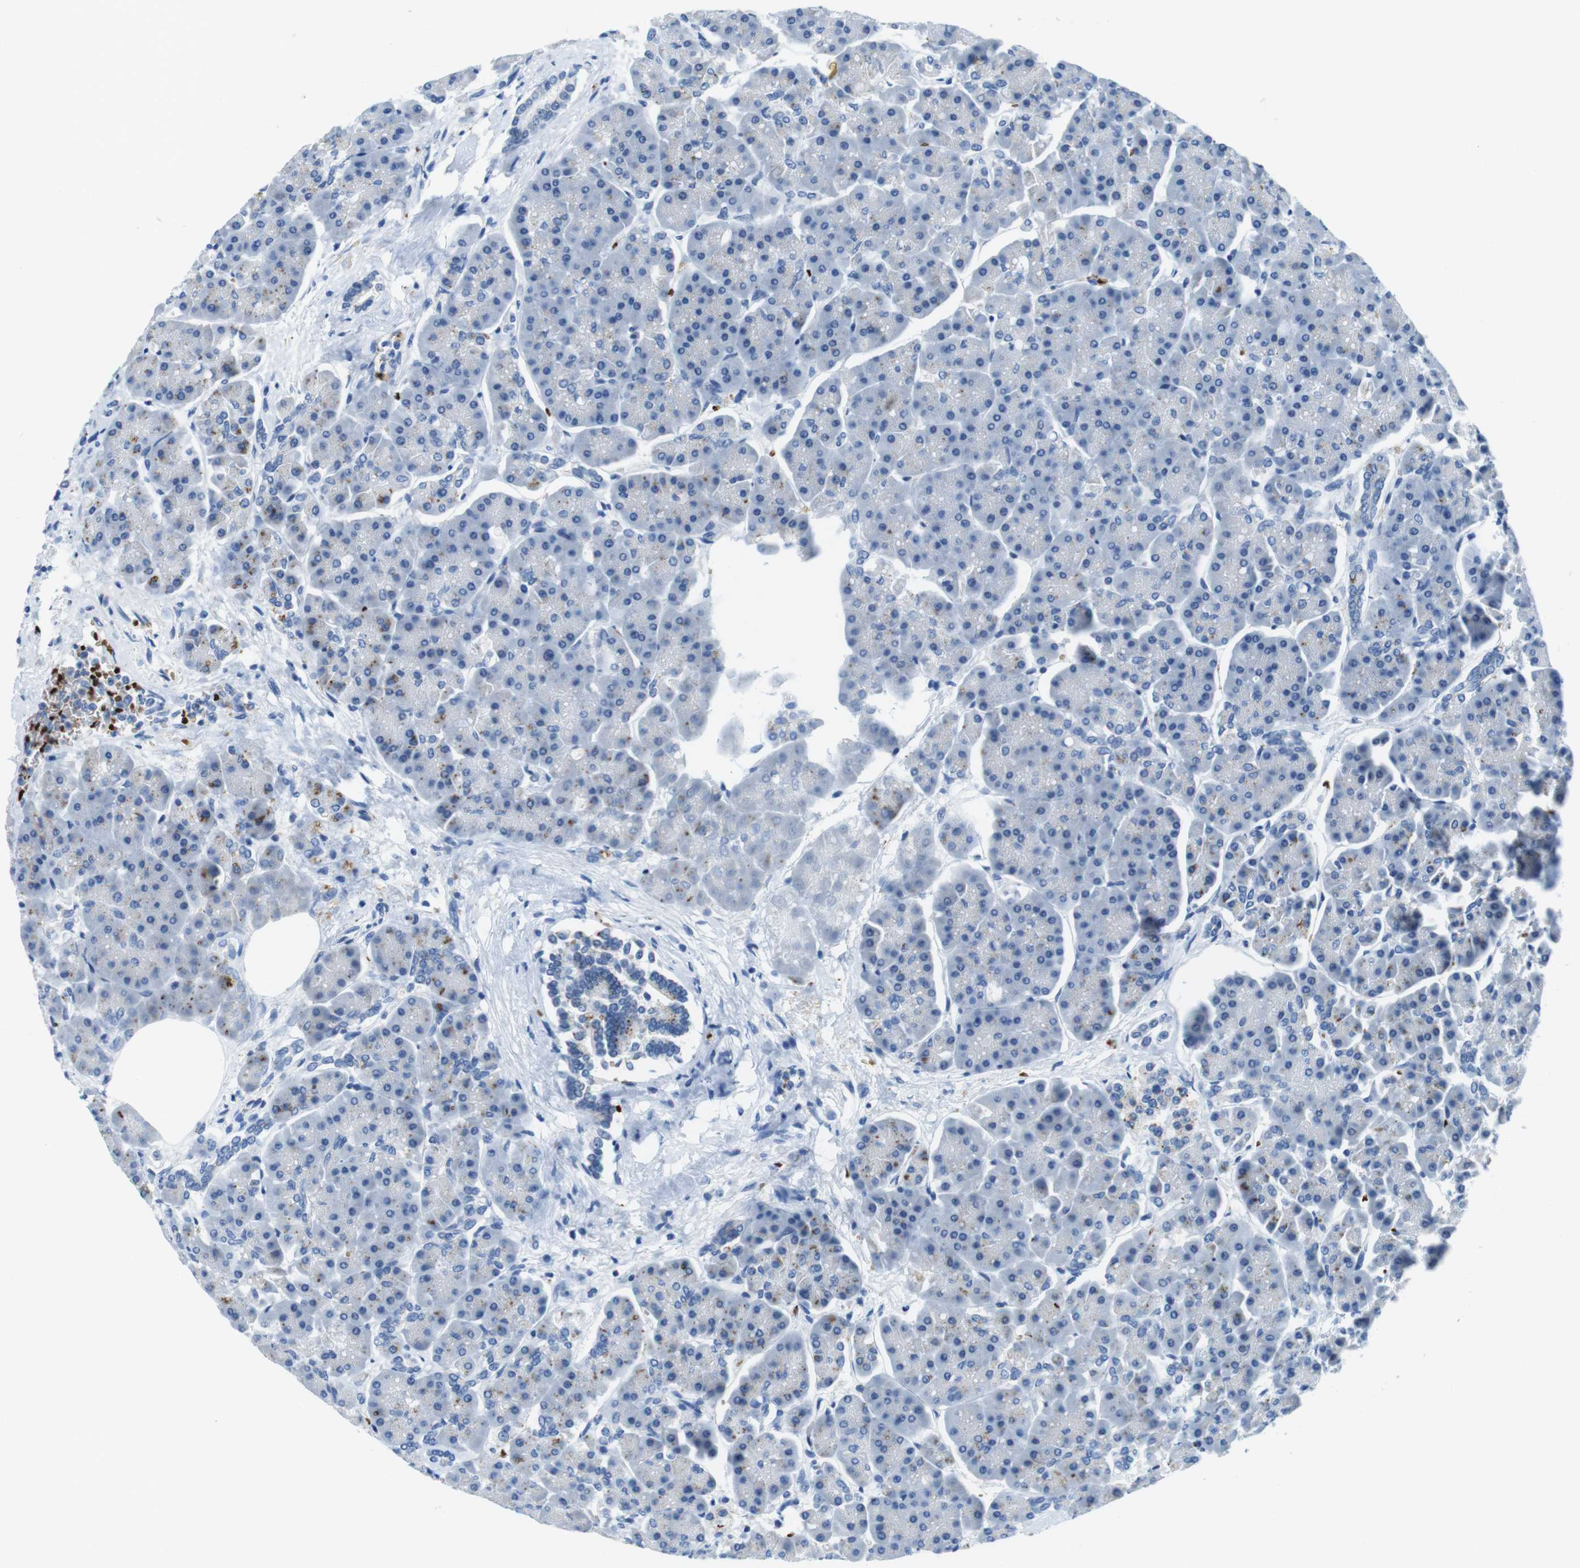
{"staining": {"intensity": "weak", "quantity": "<25%", "location": "cytoplasmic/membranous"}, "tissue": "pancreas", "cell_type": "Exocrine glandular cells", "image_type": "normal", "snomed": [{"axis": "morphology", "description": "Normal tissue, NOS"}, {"axis": "topography", "description": "Pancreas"}], "caption": "This is an immunohistochemistry (IHC) image of normal human pancreas. There is no staining in exocrine glandular cells.", "gene": "TFAP2C", "patient": {"sex": "female", "age": 70}}